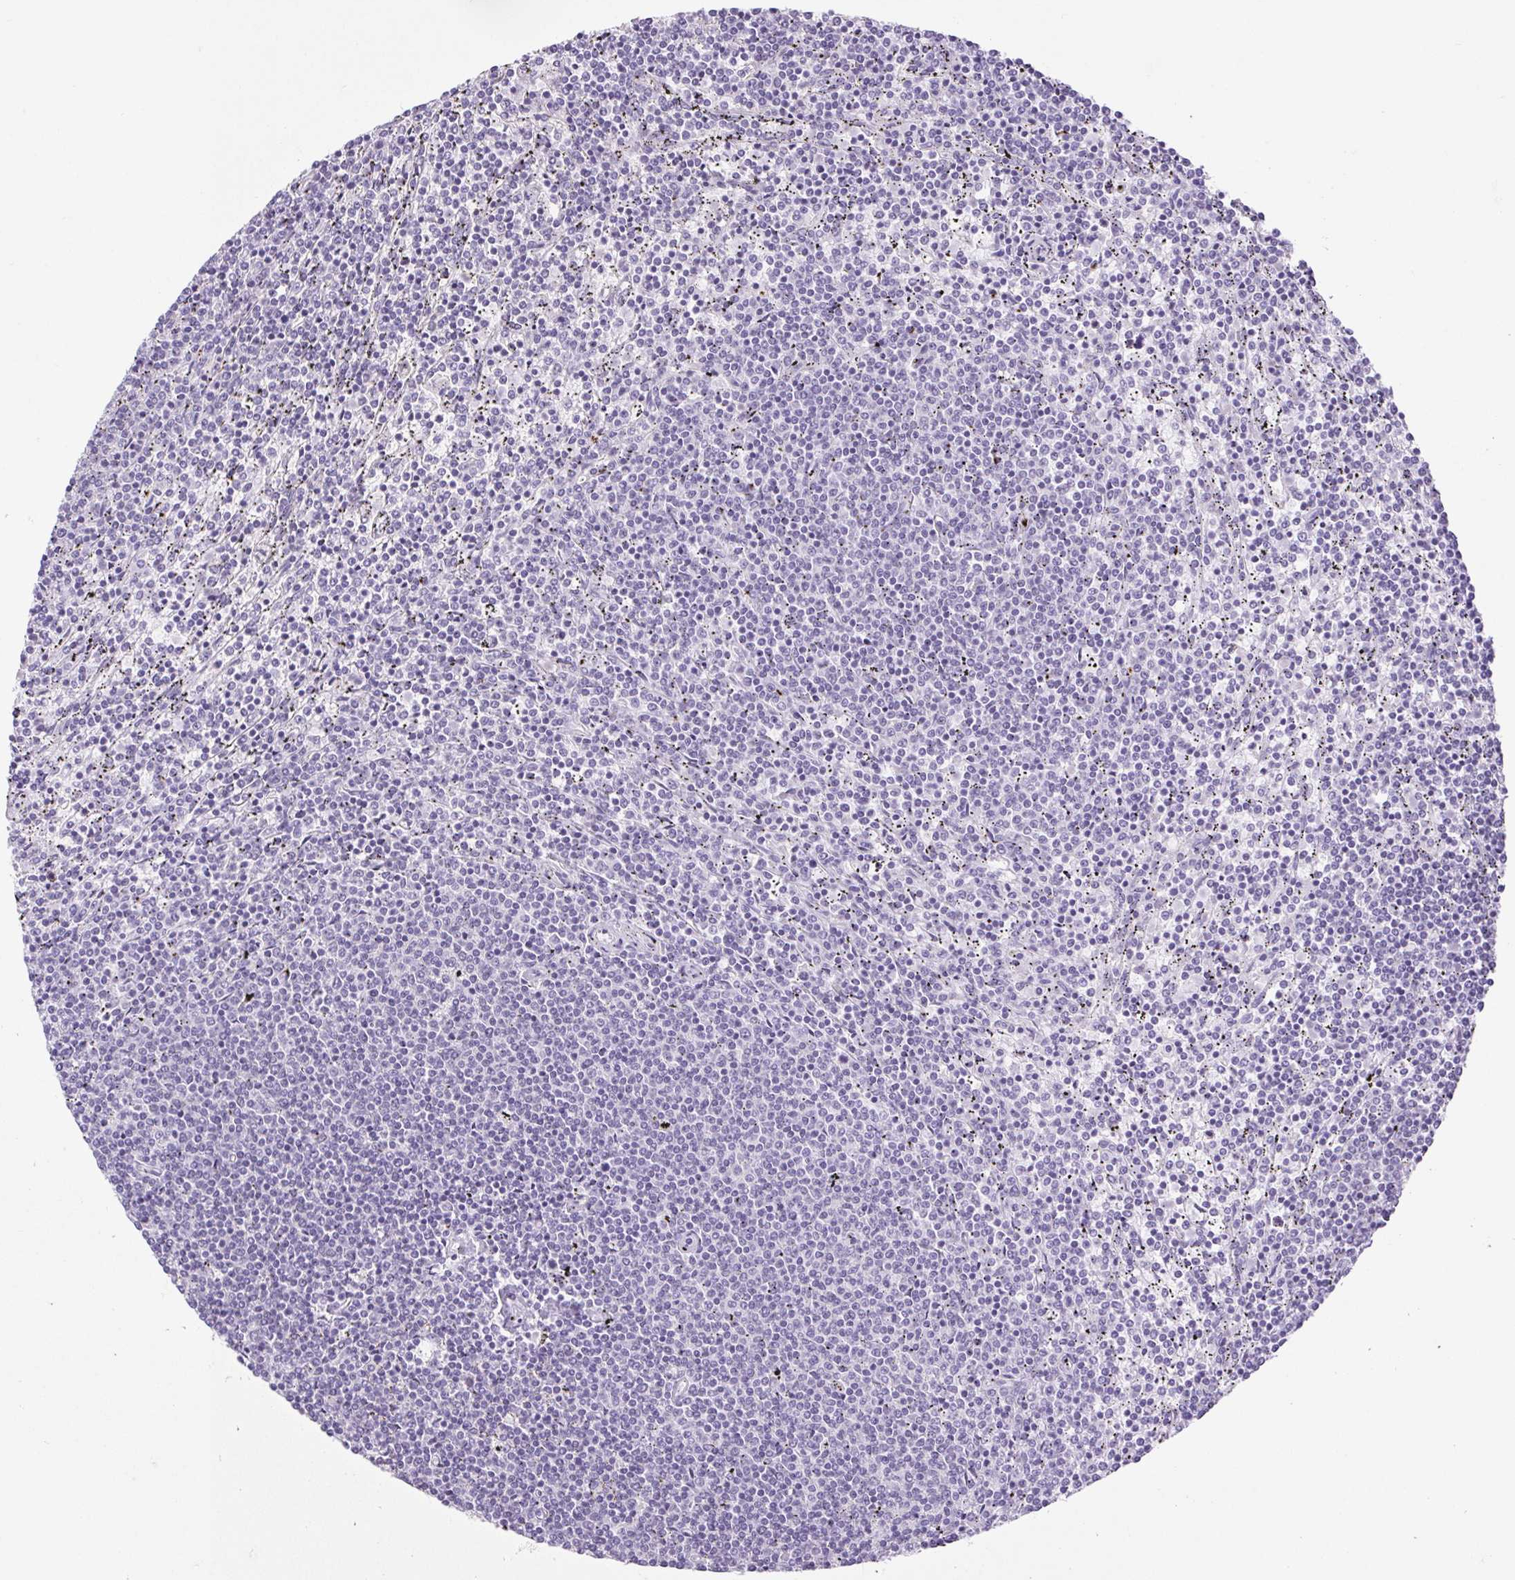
{"staining": {"intensity": "negative", "quantity": "none", "location": "none"}, "tissue": "lymphoma", "cell_type": "Tumor cells", "image_type": "cancer", "snomed": [{"axis": "morphology", "description": "Malignant lymphoma, non-Hodgkin's type, Low grade"}, {"axis": "topography", "description": "Spleen"}], "caption": "DAB (3,3'-diaminobenzidine) immunohistochemical staining of human low-grade malignant lymphoma, non-Hodgkin's type displays no significant staining in tumor cells.", "gene": "BCAS1", "patient": {"sex": "female", "age": 50}}